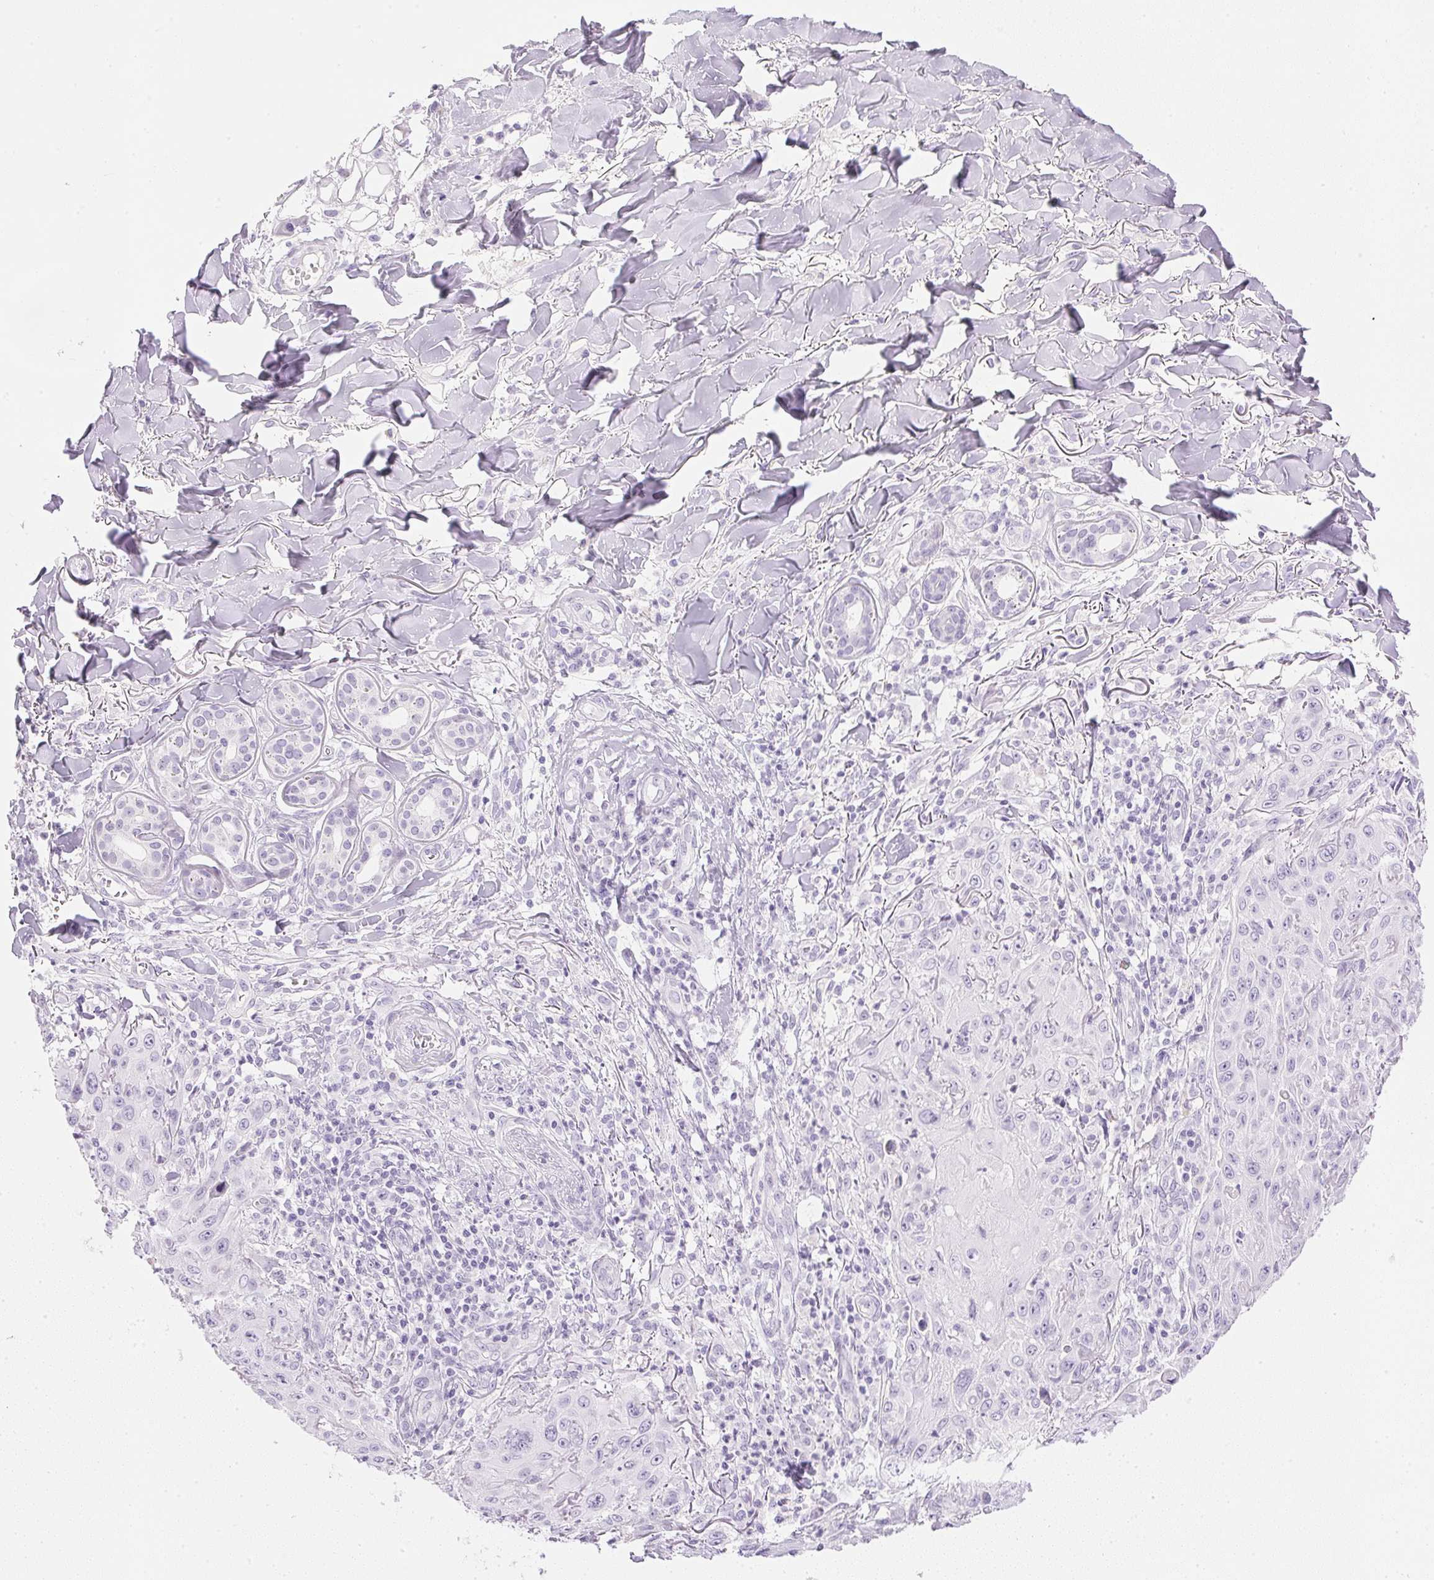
{"staining": {"intensity": "negative", "quantity": "none", "location": "none"}, "tissue": "skin cancer", "cell_type": "Tumor cells", "image_type": "cancer", "snomed": [{"axis": "morphology", "description": "Squamous cell carcinoma, NOS"}, {"axis": "topography", "description": "Skin"}], "caption": "This is an immunohistochemistry (IHC) histopathology image of squamous cell carcinoma (skin). There is no staining in tumor cells.", "gene": "CPB1", "patient": {"sex": "male", "age": 75}}